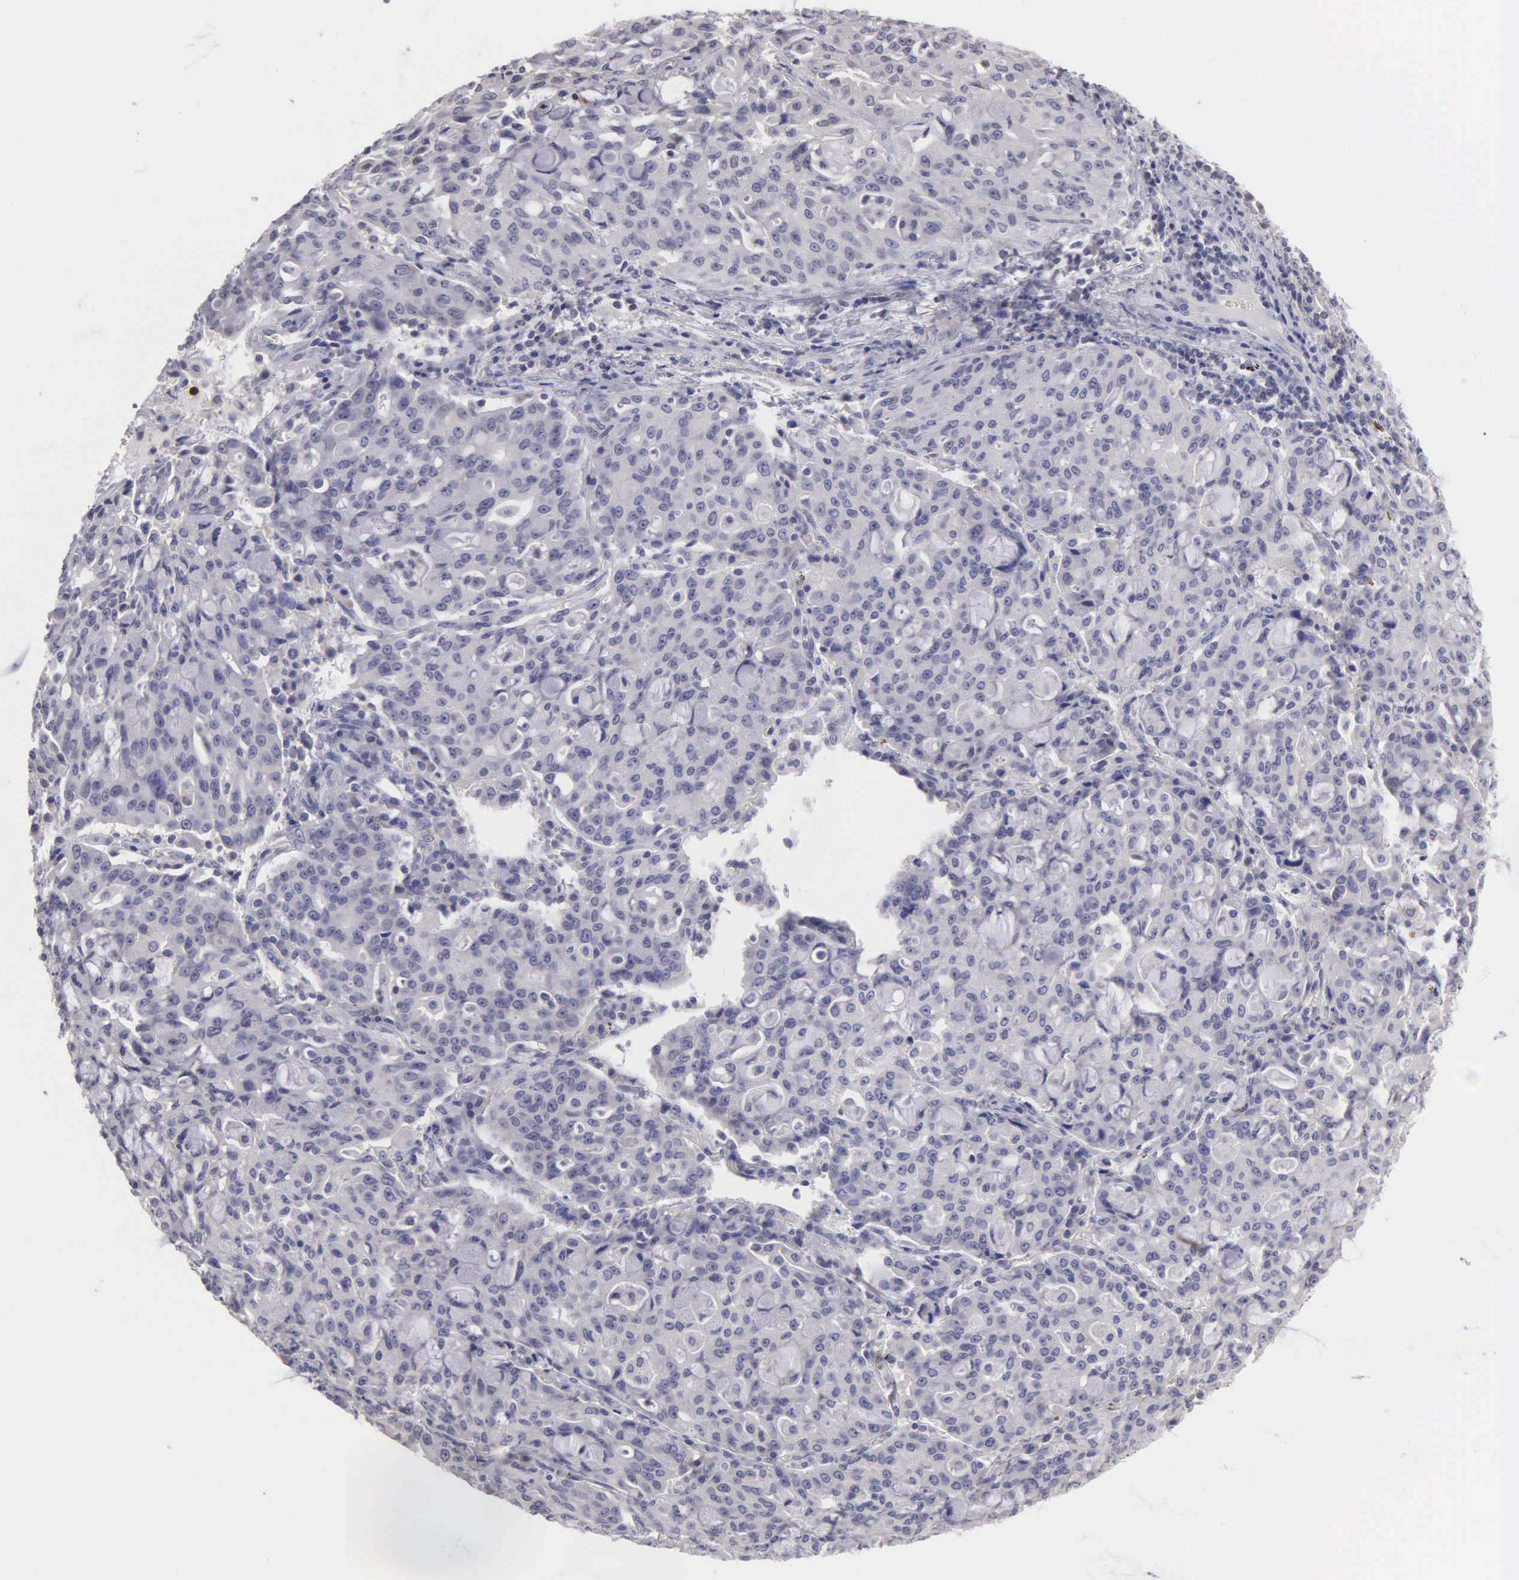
{"staining": {"intensity": "negative", "quantity": "none", "location": "none"}, "tissue": "lung cancer", "cell_type": "Tumor cells", "image_type": "cancer", "snomed": [{"axis": "morphology", "description": "Adenocarcinoma, NOS"}, {"axis": "topography", "description": "Lung"}], "caption": "This is an IHC micrograph of human adenocarcinoma (lung). There is no positivity in tumor cells.", "gene": "BRD1", "patient": {"sex": "female", "age": 44}}